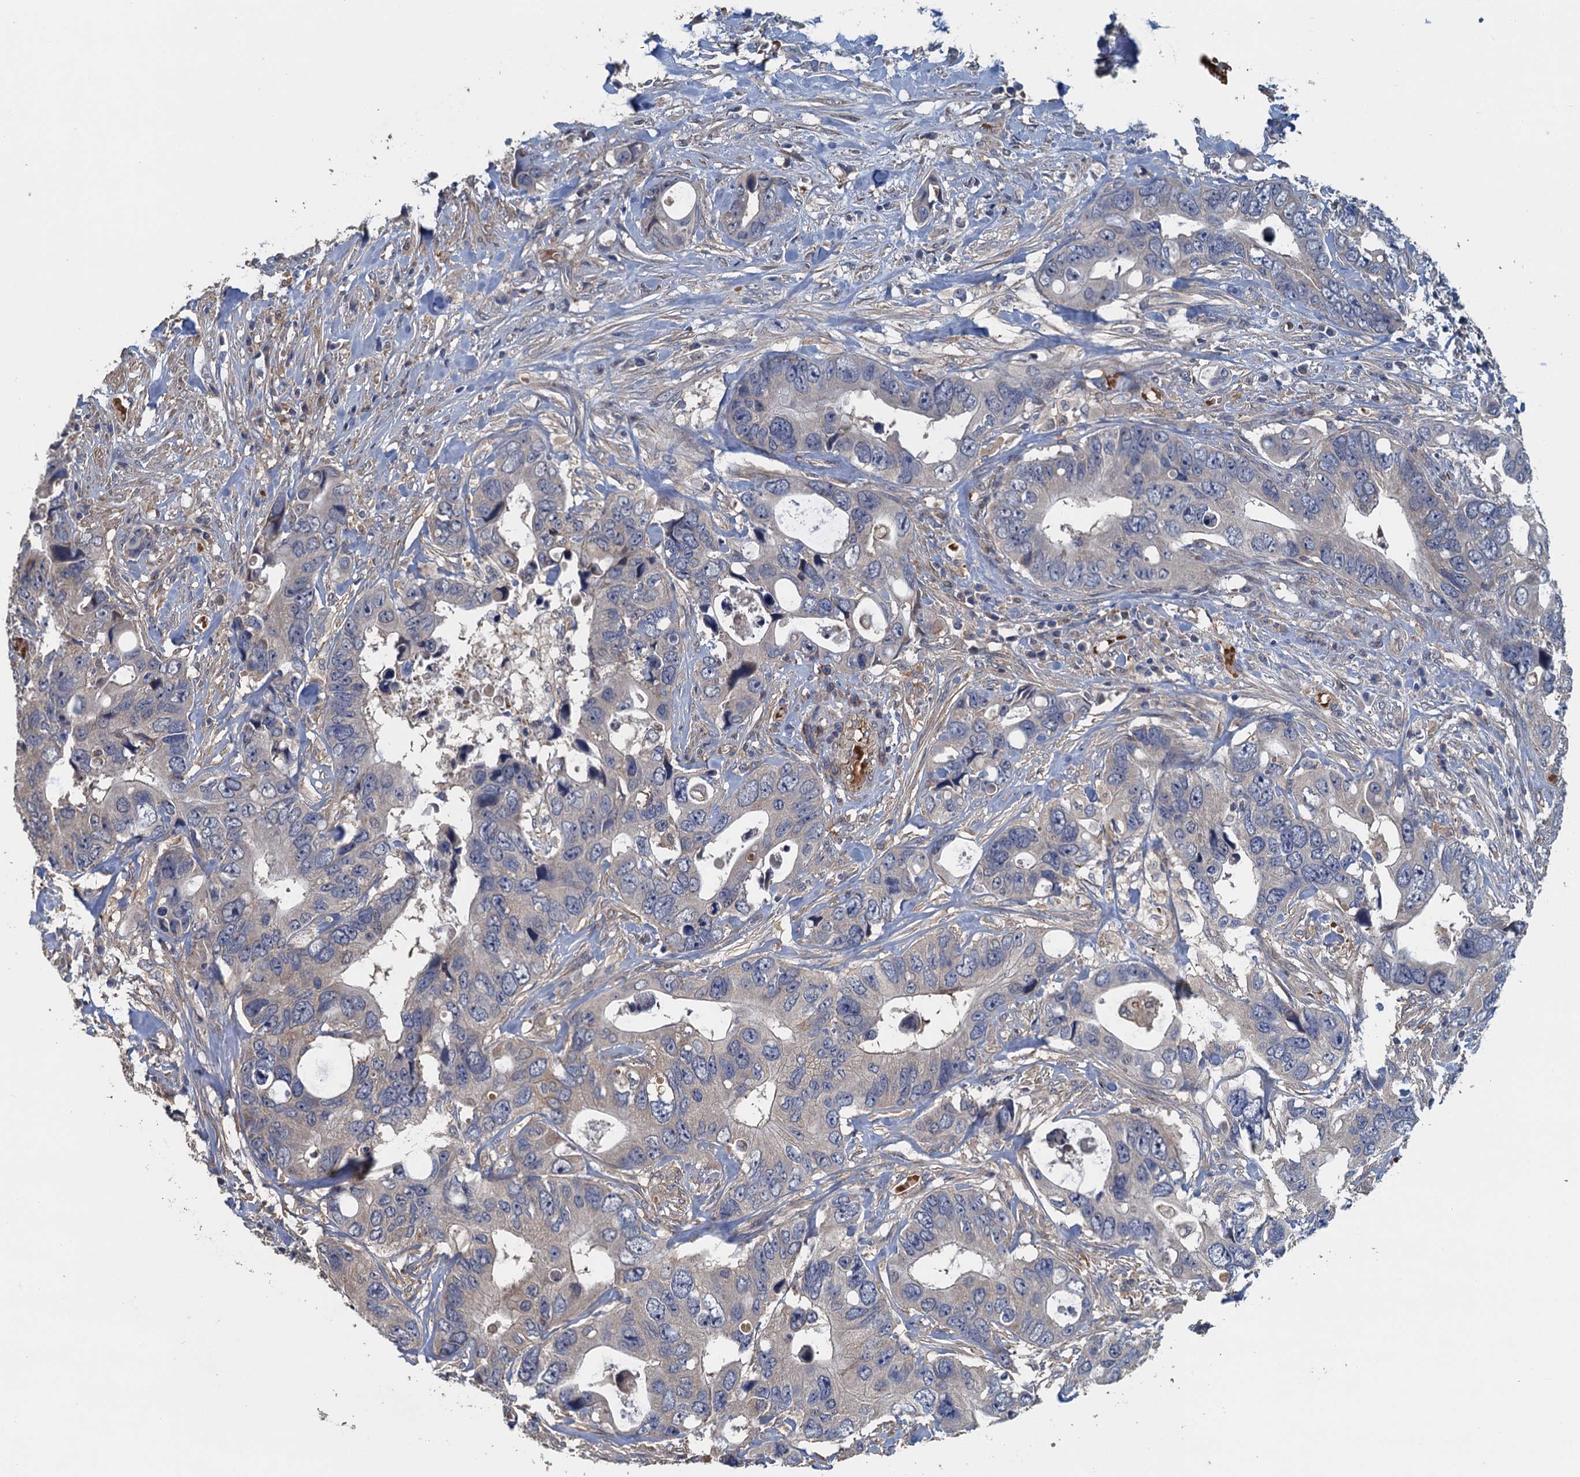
{"staining": {"intensity": "negative", "quantity": "none", "location": "none"}, "tissue": "colorectal cancer", "cell_type": "Tumor cells", "image_type": "cancer", "snomed": [{"axis": "morphology", "description": "Adenocarcinoma, NOS"}, {"axis": "topography", "description": "Rectum"}], "caption": "DAB (3,3'-diaminobenzidine) immunohistochemical staining of human colorectal adenocarcinoma exhibits no significant positivity in tumor cells.", "gene": "RSAD2", "patient": {"sex": "male", "age": 57}}